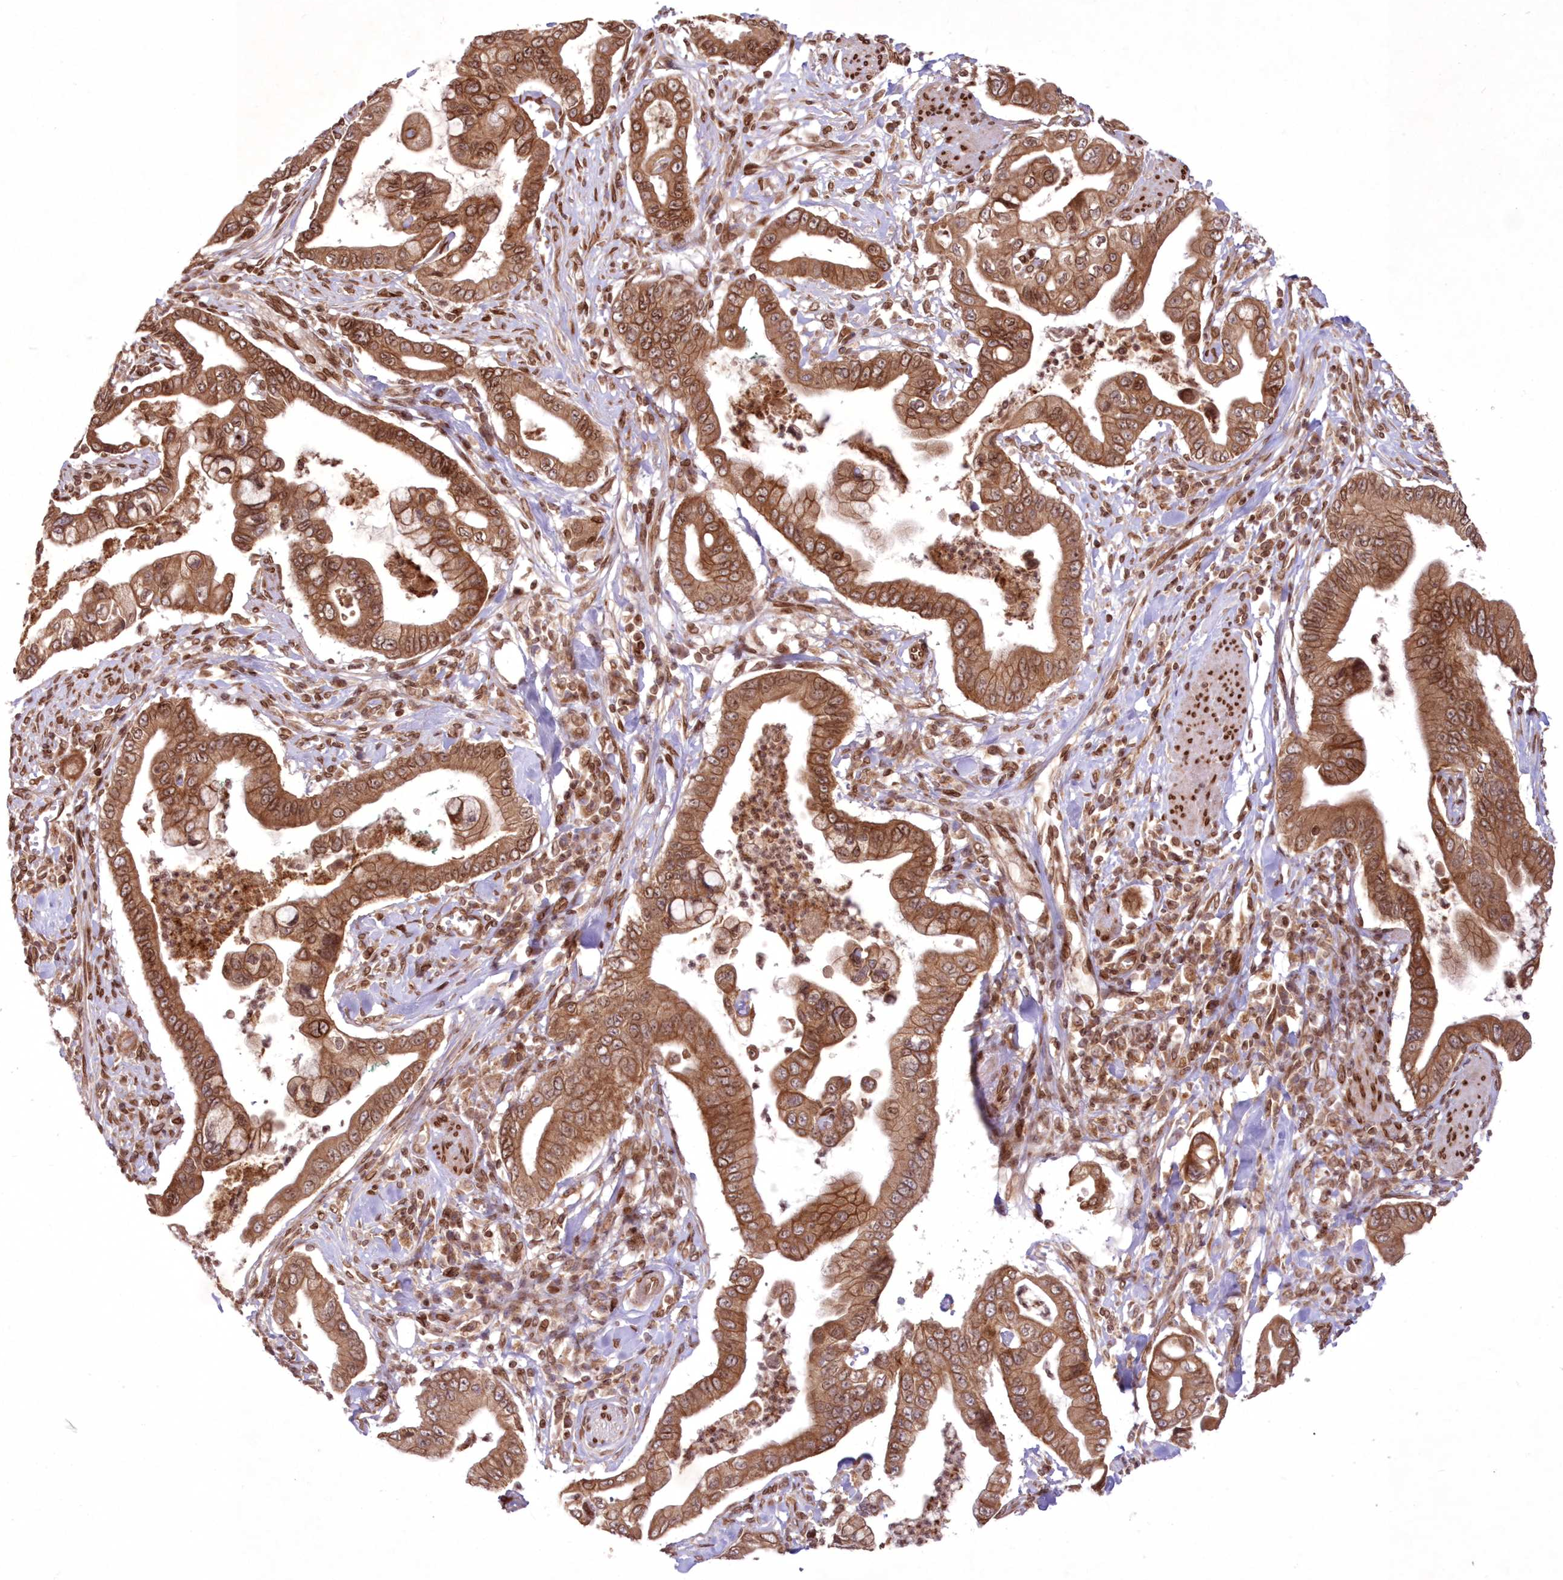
{"staining": {"intensity": "moderate", "quantity": ">75%", "location": "cytoplasmic/membranous,nuclear"}, "tissue": "pancreatic cancer", "cell_type": "Tumor cells", "image_type": "cancer", "snomed": [{"axis": "morphology", "description": "Adenocarcinoma, NOS"}, {"axis": "topography", "description": "Pancreas"}], "caption": "Protein analysis of pancreatic cancer (adenocarcinoma) tissue demonstrates moderate cytoplasmic/membranous and nuclear staining in approximately >75% of tumor cells. (DAB (3,3'-diaminobenzidine) IHC, brown staining for protein, blue staining for nuclei).", "gene": "DNAJC27", "patient": {"sex": "male", "age": 78}}